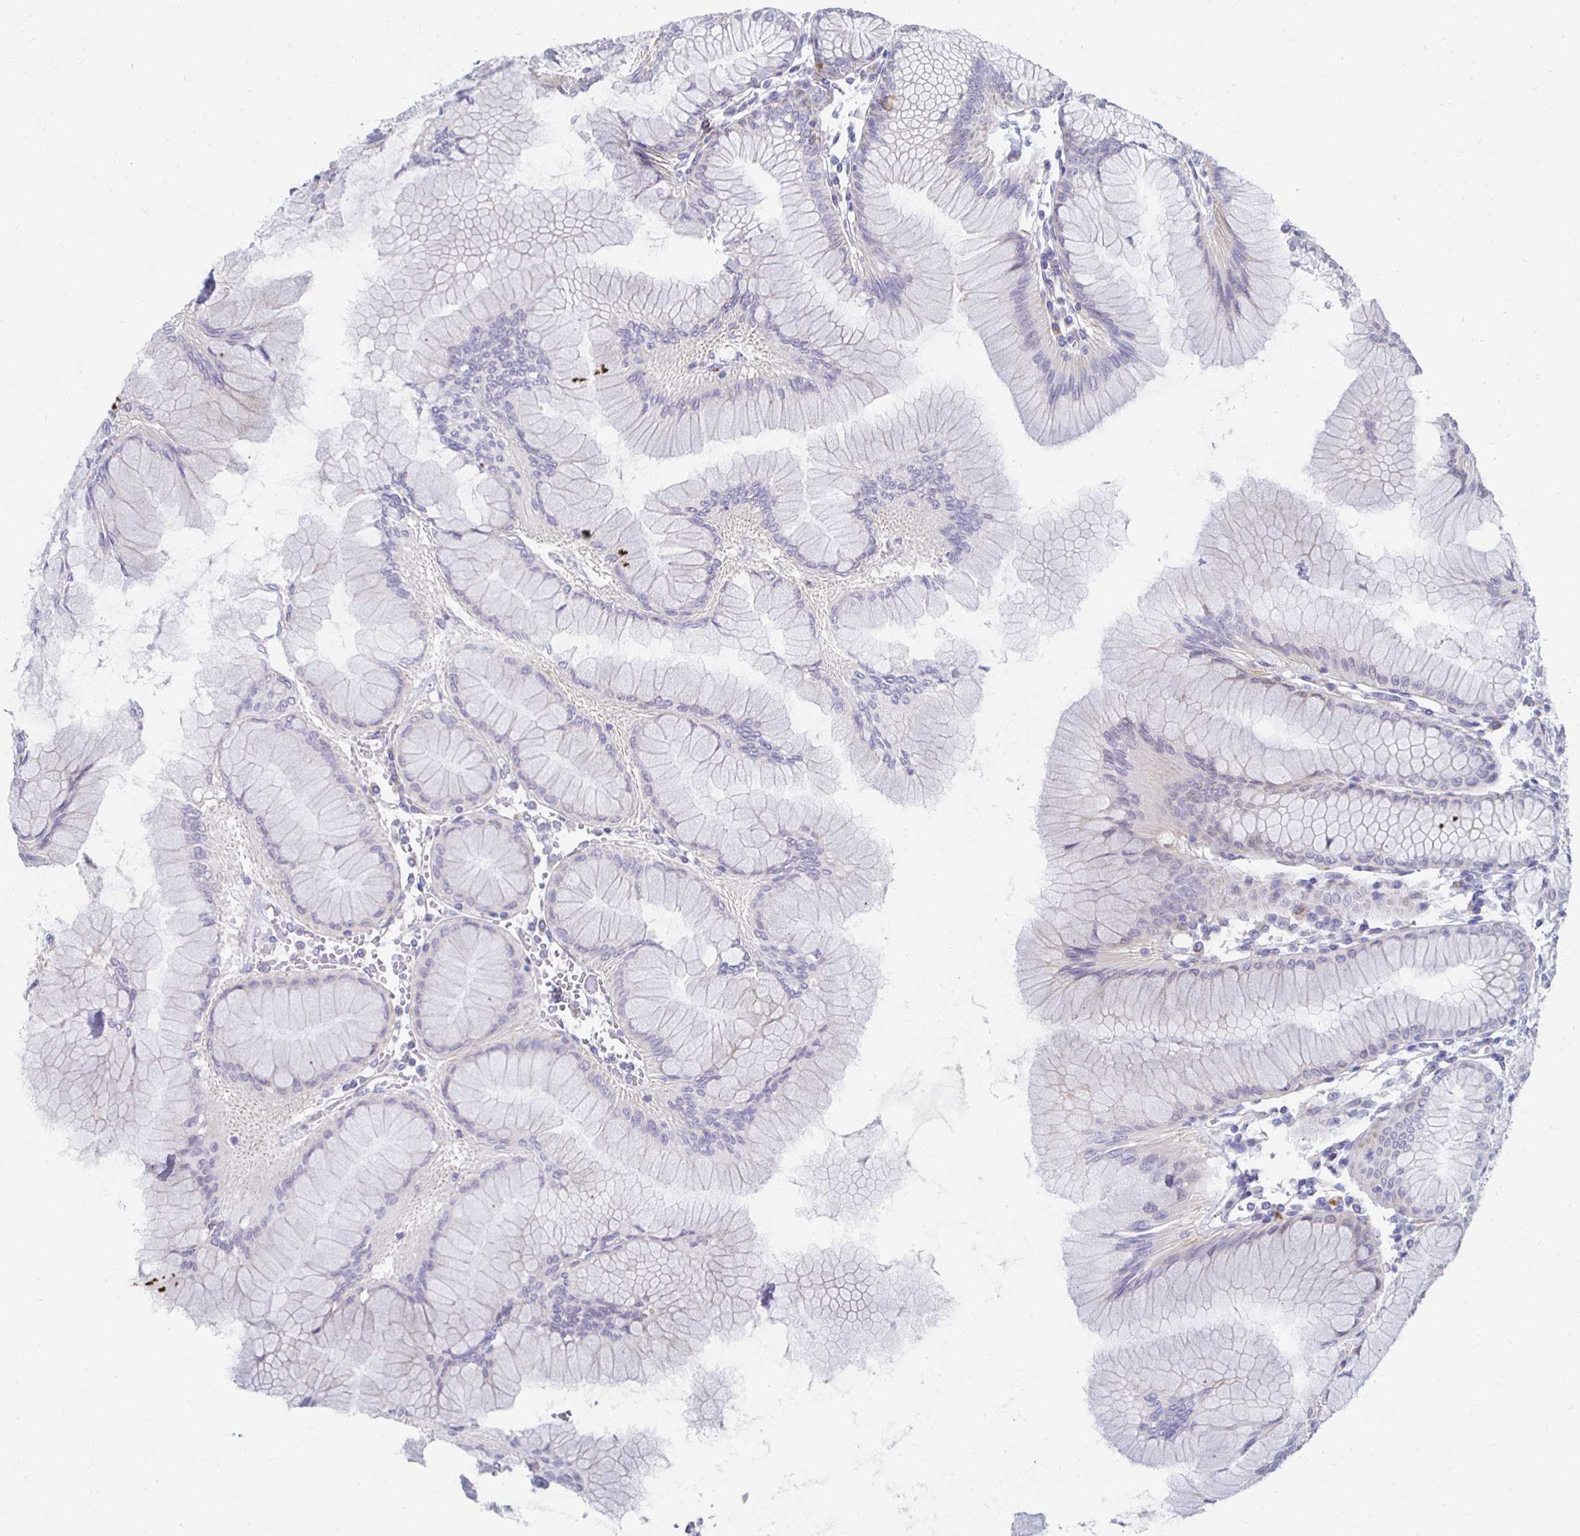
{"staining": {"intensity": "weak", "quantity": "25%-75%", "location": "cytoplasmic/membranous"}, "tissue": "stomach", "cell_type": "Glandular cells", "image_type": "normal", "snomed": [{"axis": "morphology", "description": "Normal tissue, NOS"}, {"axis": "topography", "description": "Stomach"}], "caption": "Unremarkable stomach demonstrates weak cytoplasmic/membranous positivity in about 25%-75% of glandular cells.", "gene": "NOCT", "patient": {"sex": "female", "age": 57}}